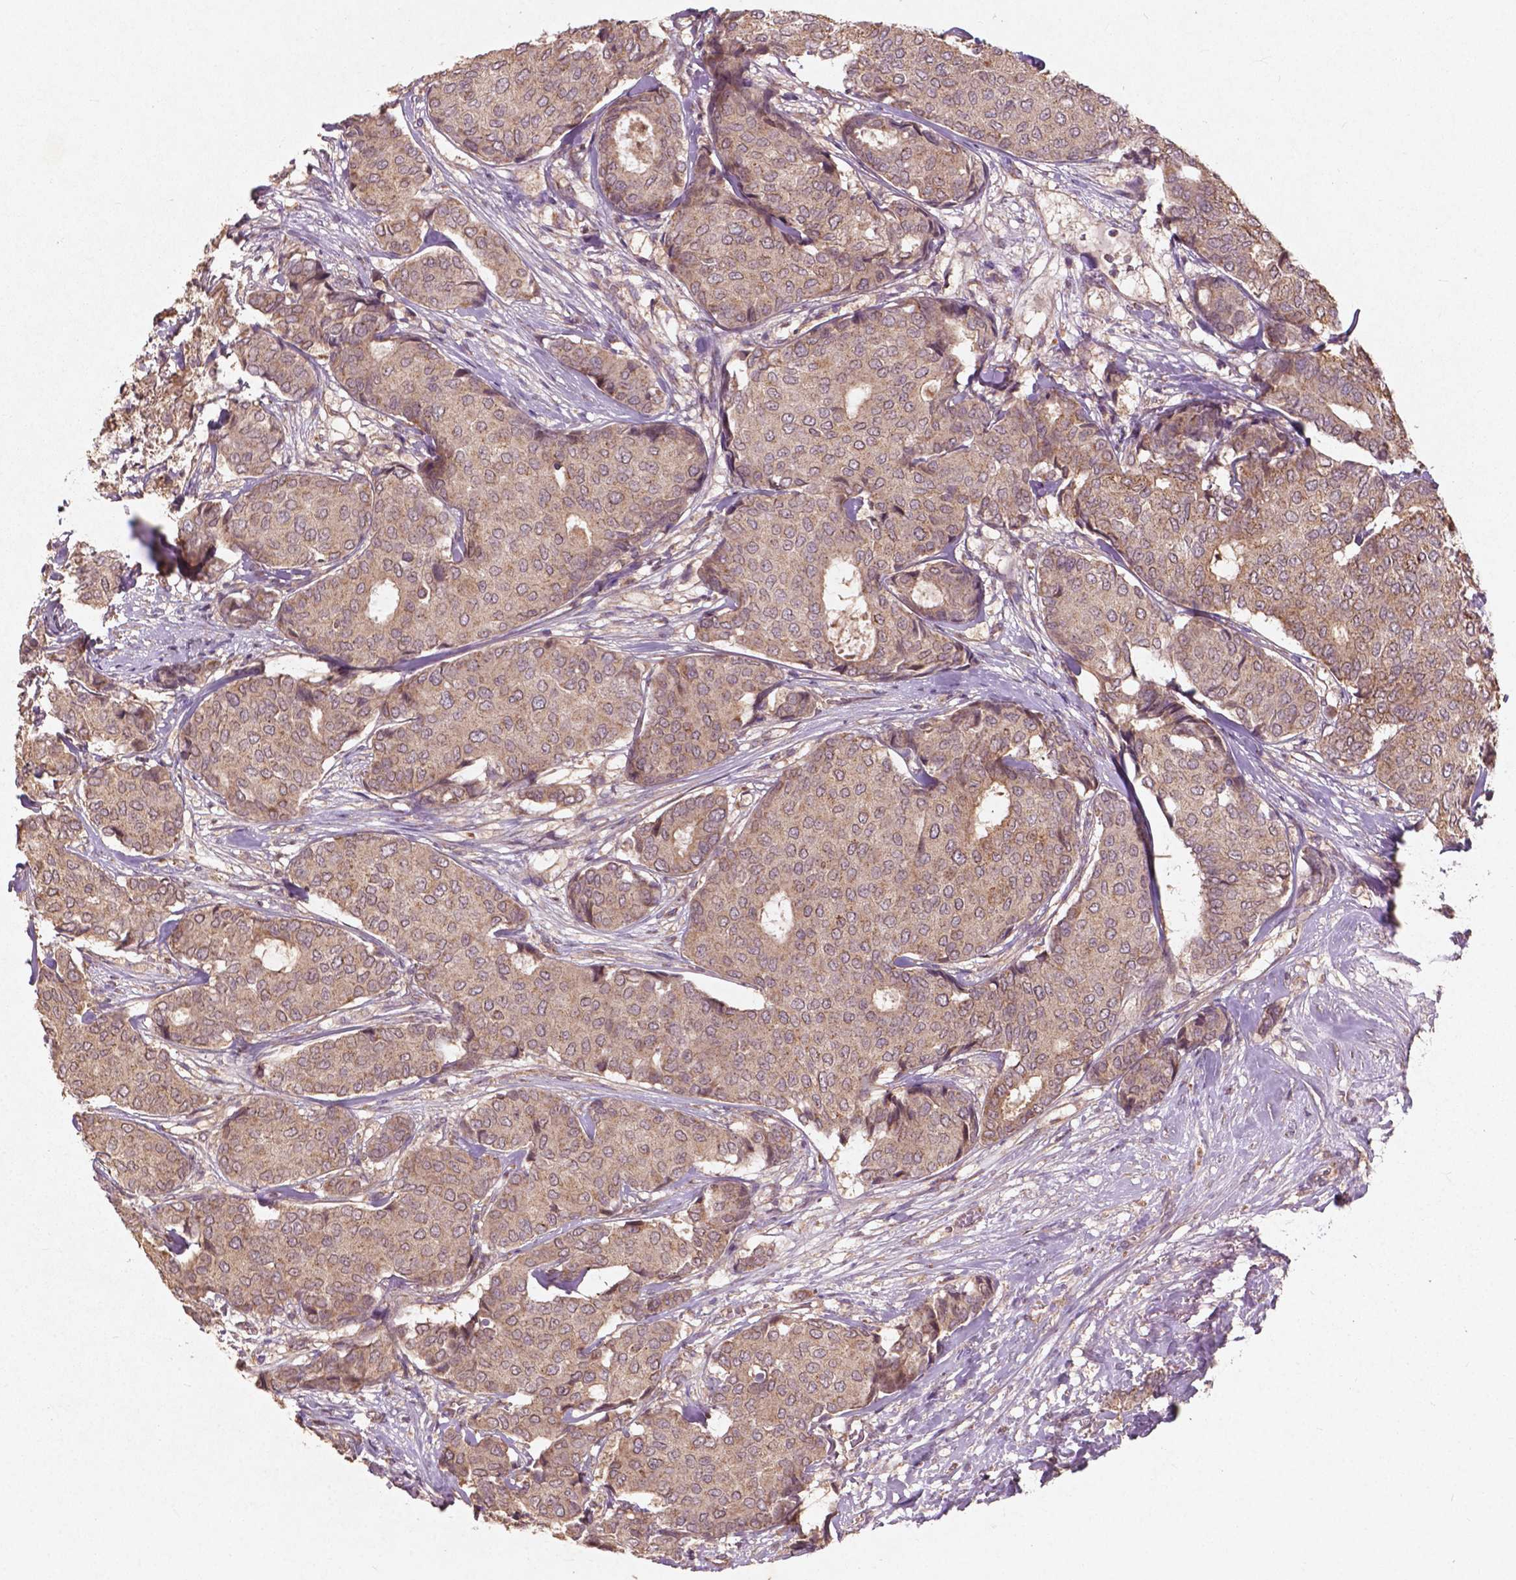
{"staining": {"intensity": "weak", "quantity": ">75%", "location": "cytoplasmic/membranous"}, "tissue": "breast cancer", "cell_type": "Tumor cells", "image_type": "cancer", "snomed": [{"axis": "morphology", "description": "Duct carcinoma"}, {"axis": "topography", "description": "Breast"}], "caption": "A high-resolution photomicrograph shows immunohistochemistry staining of infiltrating ductal carcinoma (breast), which demonstrates weak cytoplasmic/membranous staining in about >75% of tumor cells.", "gene": "ST6GALNAC5", "patient": {"sex": "female", "age": 75}}